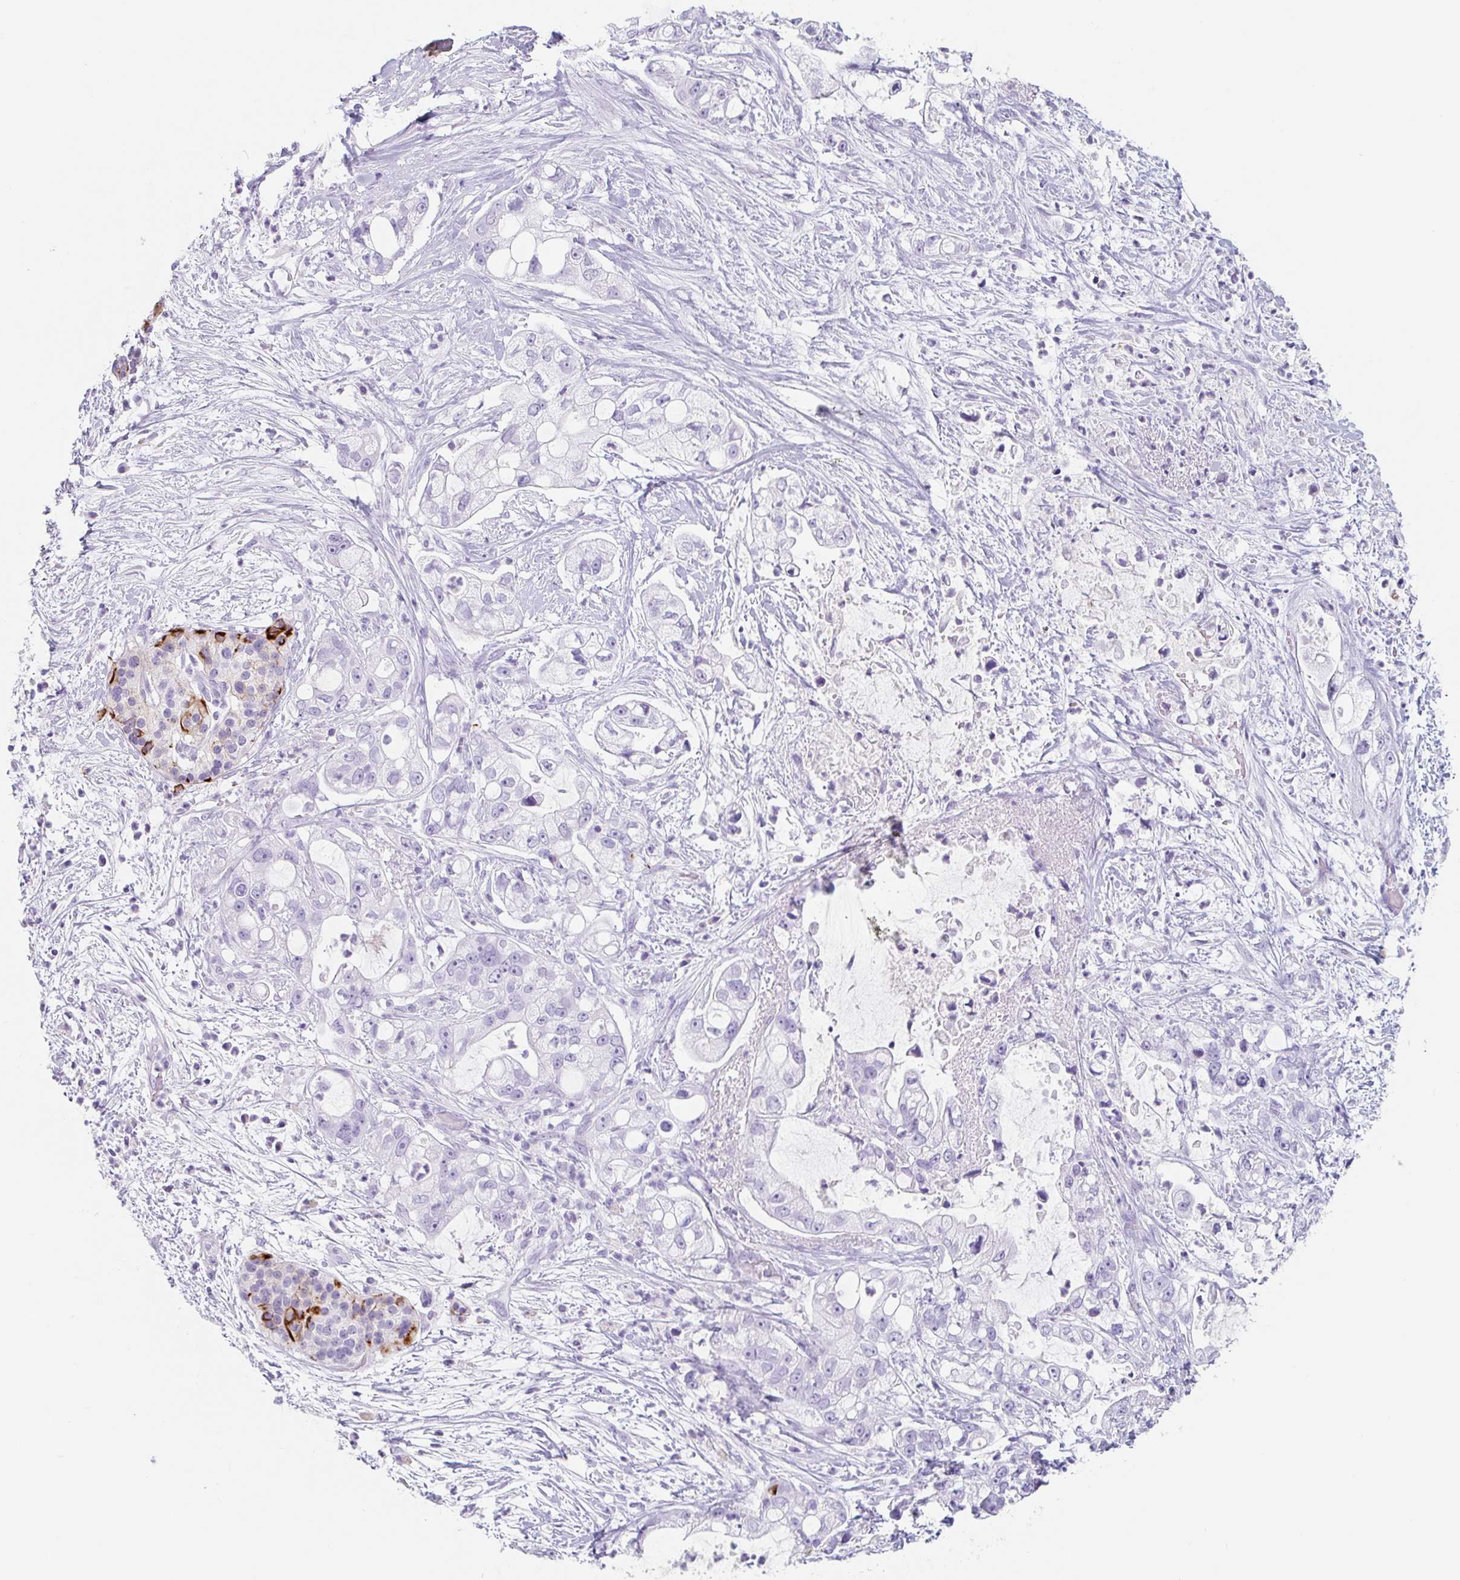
{"staining": {"intensity": "negative", "quantity": "none", "location": "none"}, "tissue": "pancreatic cancer", "cell_type": "Tumor cells", "image_type": "cancer", "snomed": [{"axis": "morphology", "description": "Adenocarcinoma, NOS"}, {"axis": "topography", "description": "Pancreas"}], "caption": "Immunohistochemistry of human pancreatic adenocarcinoma reveals no positivity in tumor cells.", "gene": "EMC4", "patient": {"sex": "female", "age": 69}}